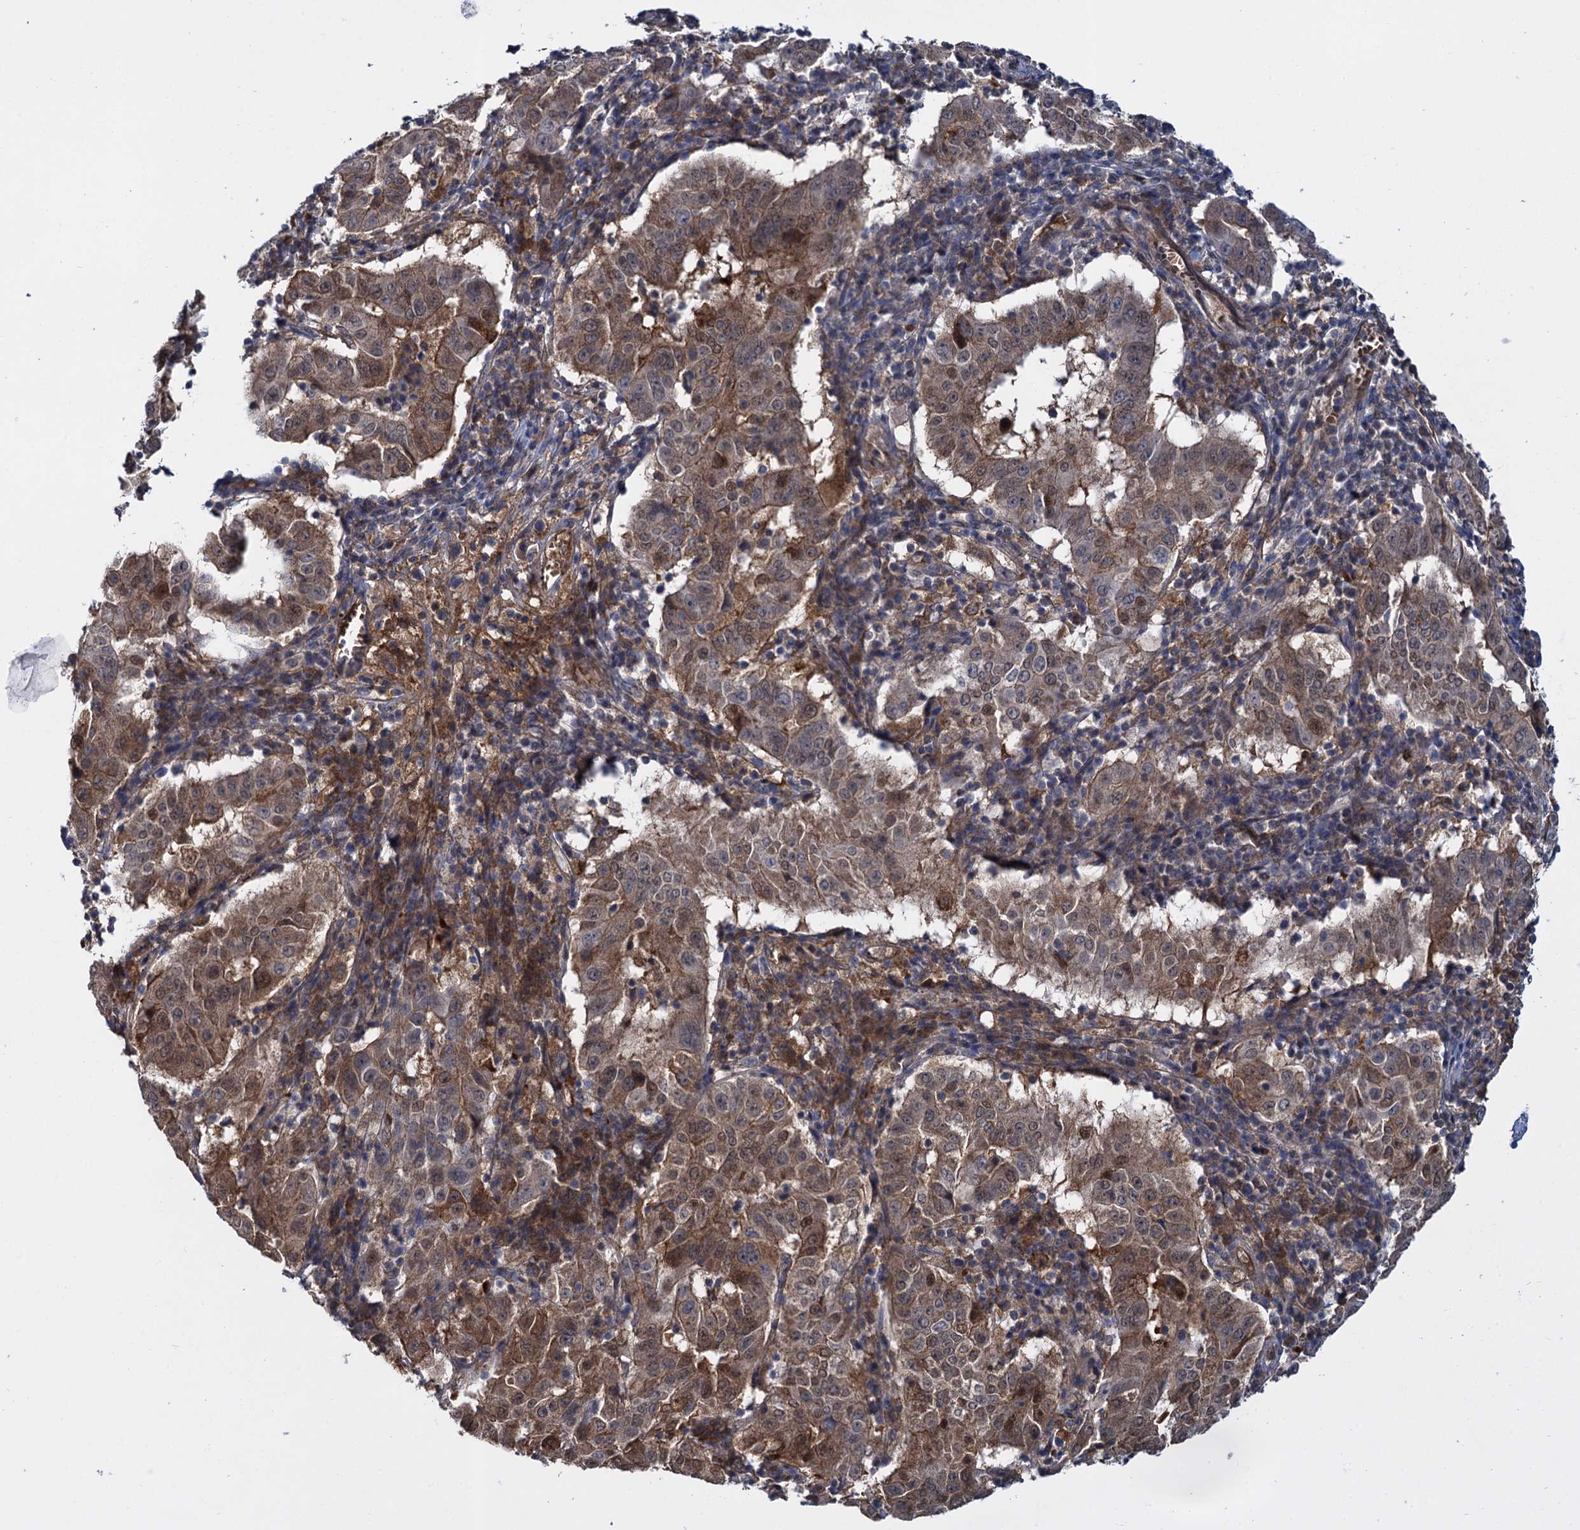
{"staining": {"intensity": "moderate", "quantity": ">75%", "location": "cytoplasmic/membranous"}, "tissue": "pancreatic cancer", "cell_type": "Tumor cells", "image_type": "cancer", "snomed": [{"axis": "morphology", "description": "Adenocarcinoma, NOS"}, {"axis": "topography", "description": "Pancreas"}], "caption": "Immunohistochemistry of human pancreatic cancer (adenocarcinoma) reveals medium levels of moderate cytoplasmic/membranous expression in approximately >75% of tumor cells. Immunohistochemistry stains the protein of interest in brown and the nuclei are stained blue.", "gene": "GLO1", "patient": {"sex": "male", "age": 63}}